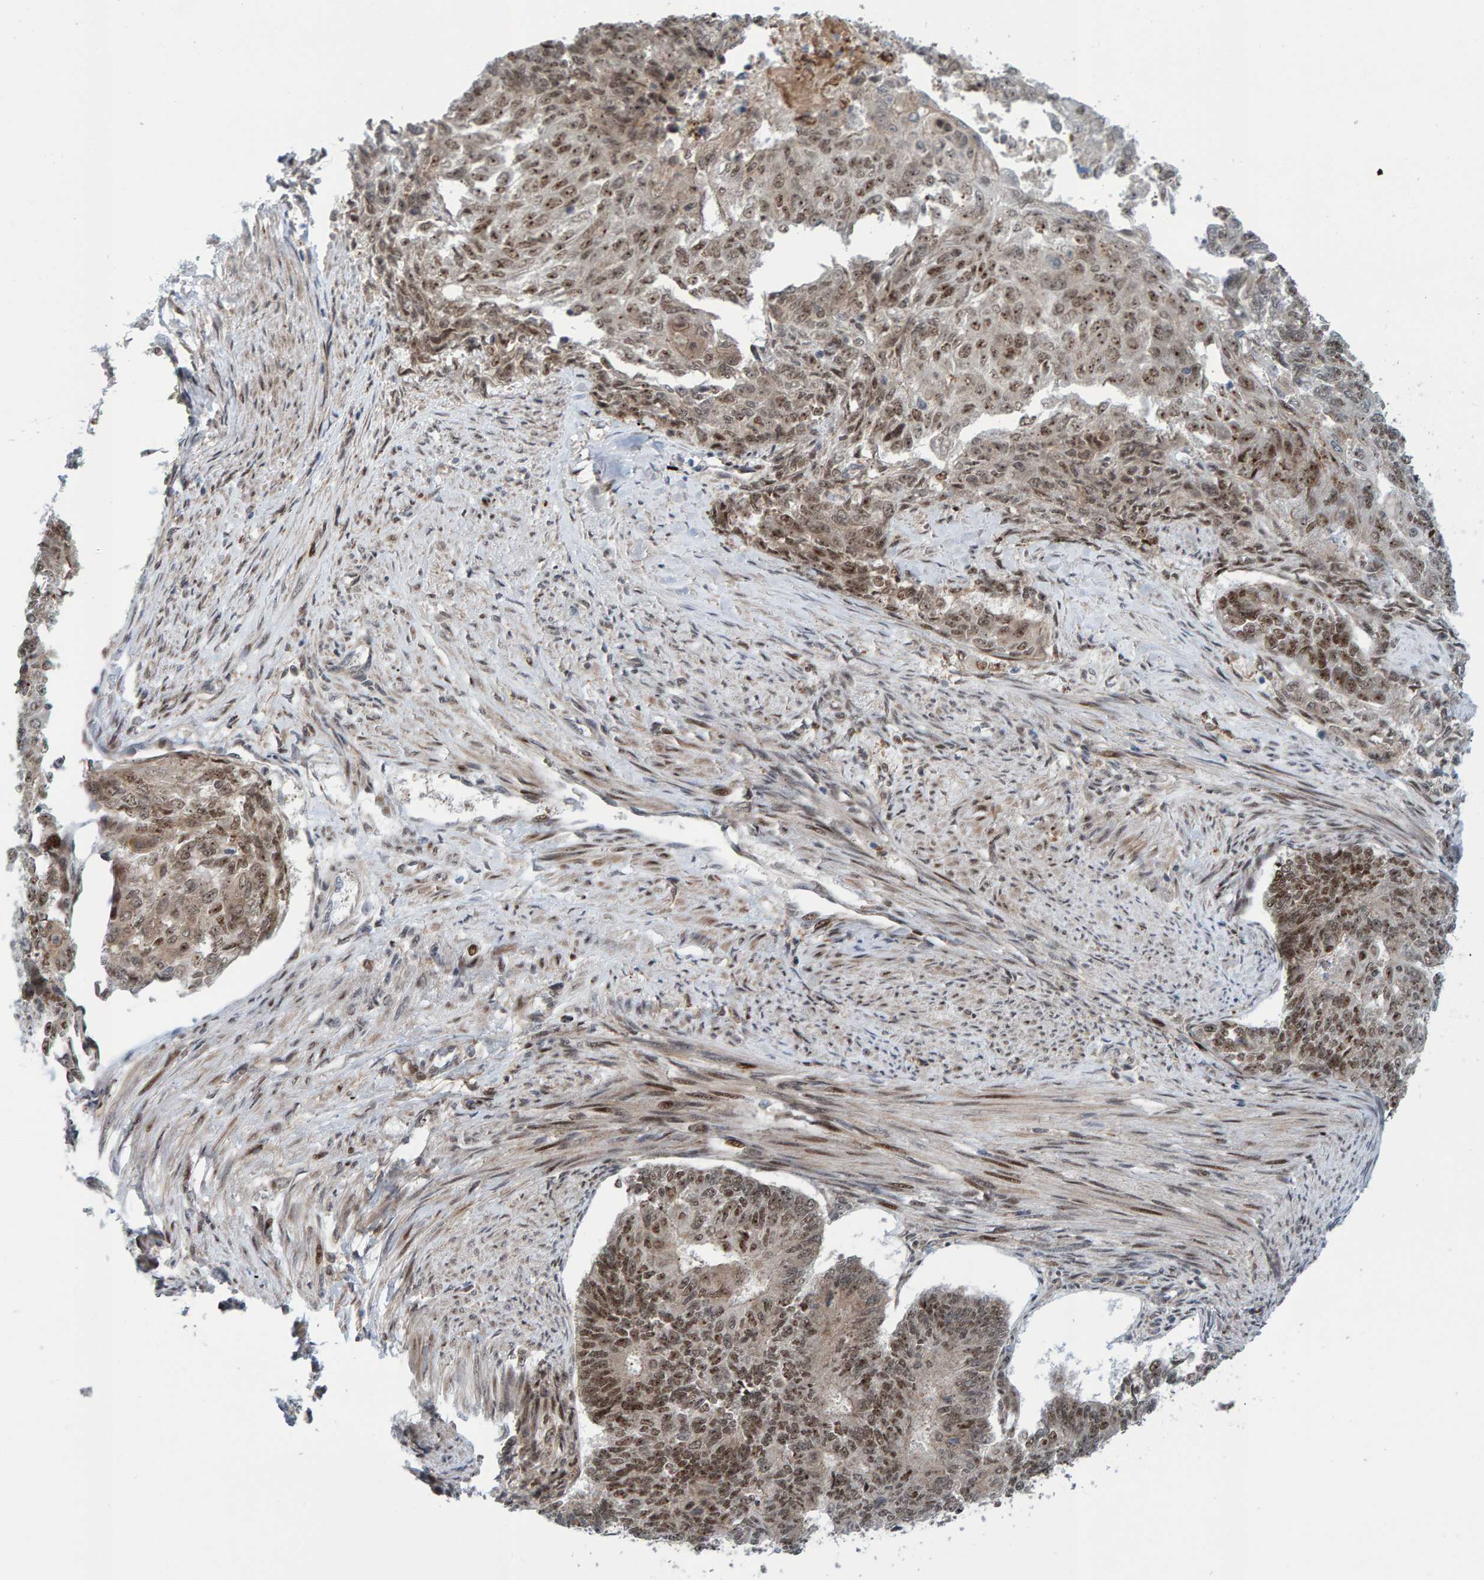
{"staining": {"intensity": "weak", "quantity": ">75%", "location": "cytoplasmic/membranous,nuclear"}, "tissue": "endometrial cancer", "cell_type": "Tumor cells", "image_type": "cancer", "snomed": [{"axis": "morphology", "description": "Adenocarcinoma, NOS"}, {"axis": "topography", "description": "Endometrium"}], "caption": "A histopathology image of human endometrial cancer (adenocarcinoma) stained for a protein demonstrates weak cytoplasmic/membranous and nuclear brown staining in tumor cells. The staining was performed using DAB (3,3'-diaminobenzidine) to visualize the protein expression in brown, while the nuclei were stained in blue with hematoxylin (Magnification: 20x).", "gene": "ZNF366", "patient": {"sex": "female", "age": 32}}